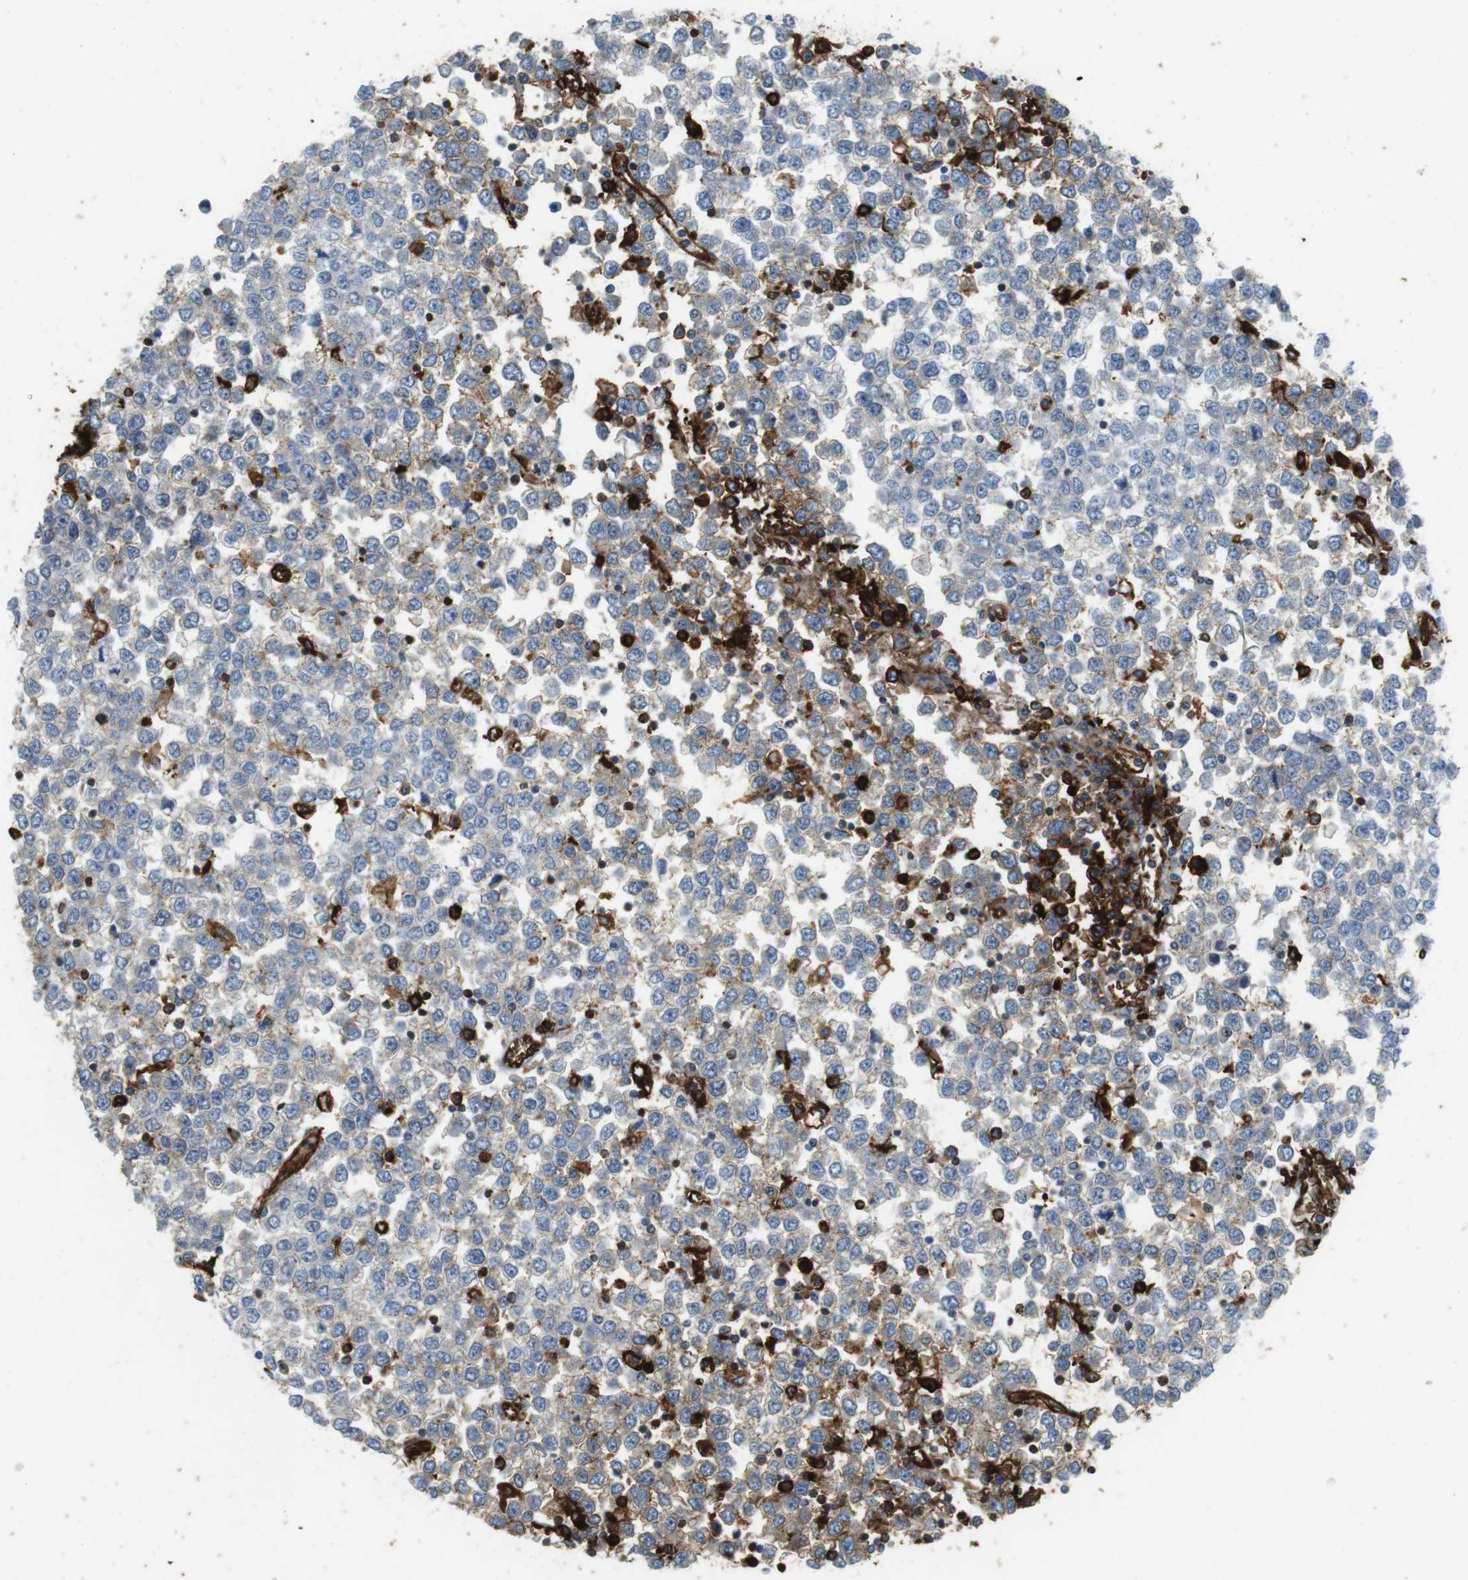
{"staining": {"intensity": "negative", "quantity": "none", "location": "none"}, "tissue": "testis cancer", "cell_type": "Tumor cells", "image_type": "cancer", "snomed": [{"axis": "morphology", "description": "Seminoma, NOS"}, {"axis": "topography", "description": "Testis"}], "caption": "Image shows no significant protein staining in tumor cells of testis cancer. (DAB immunohistochemistry (IHC), high magnification).", "gene": "HLA-DRA", "patient": {"sex": "male", "age": 65}}